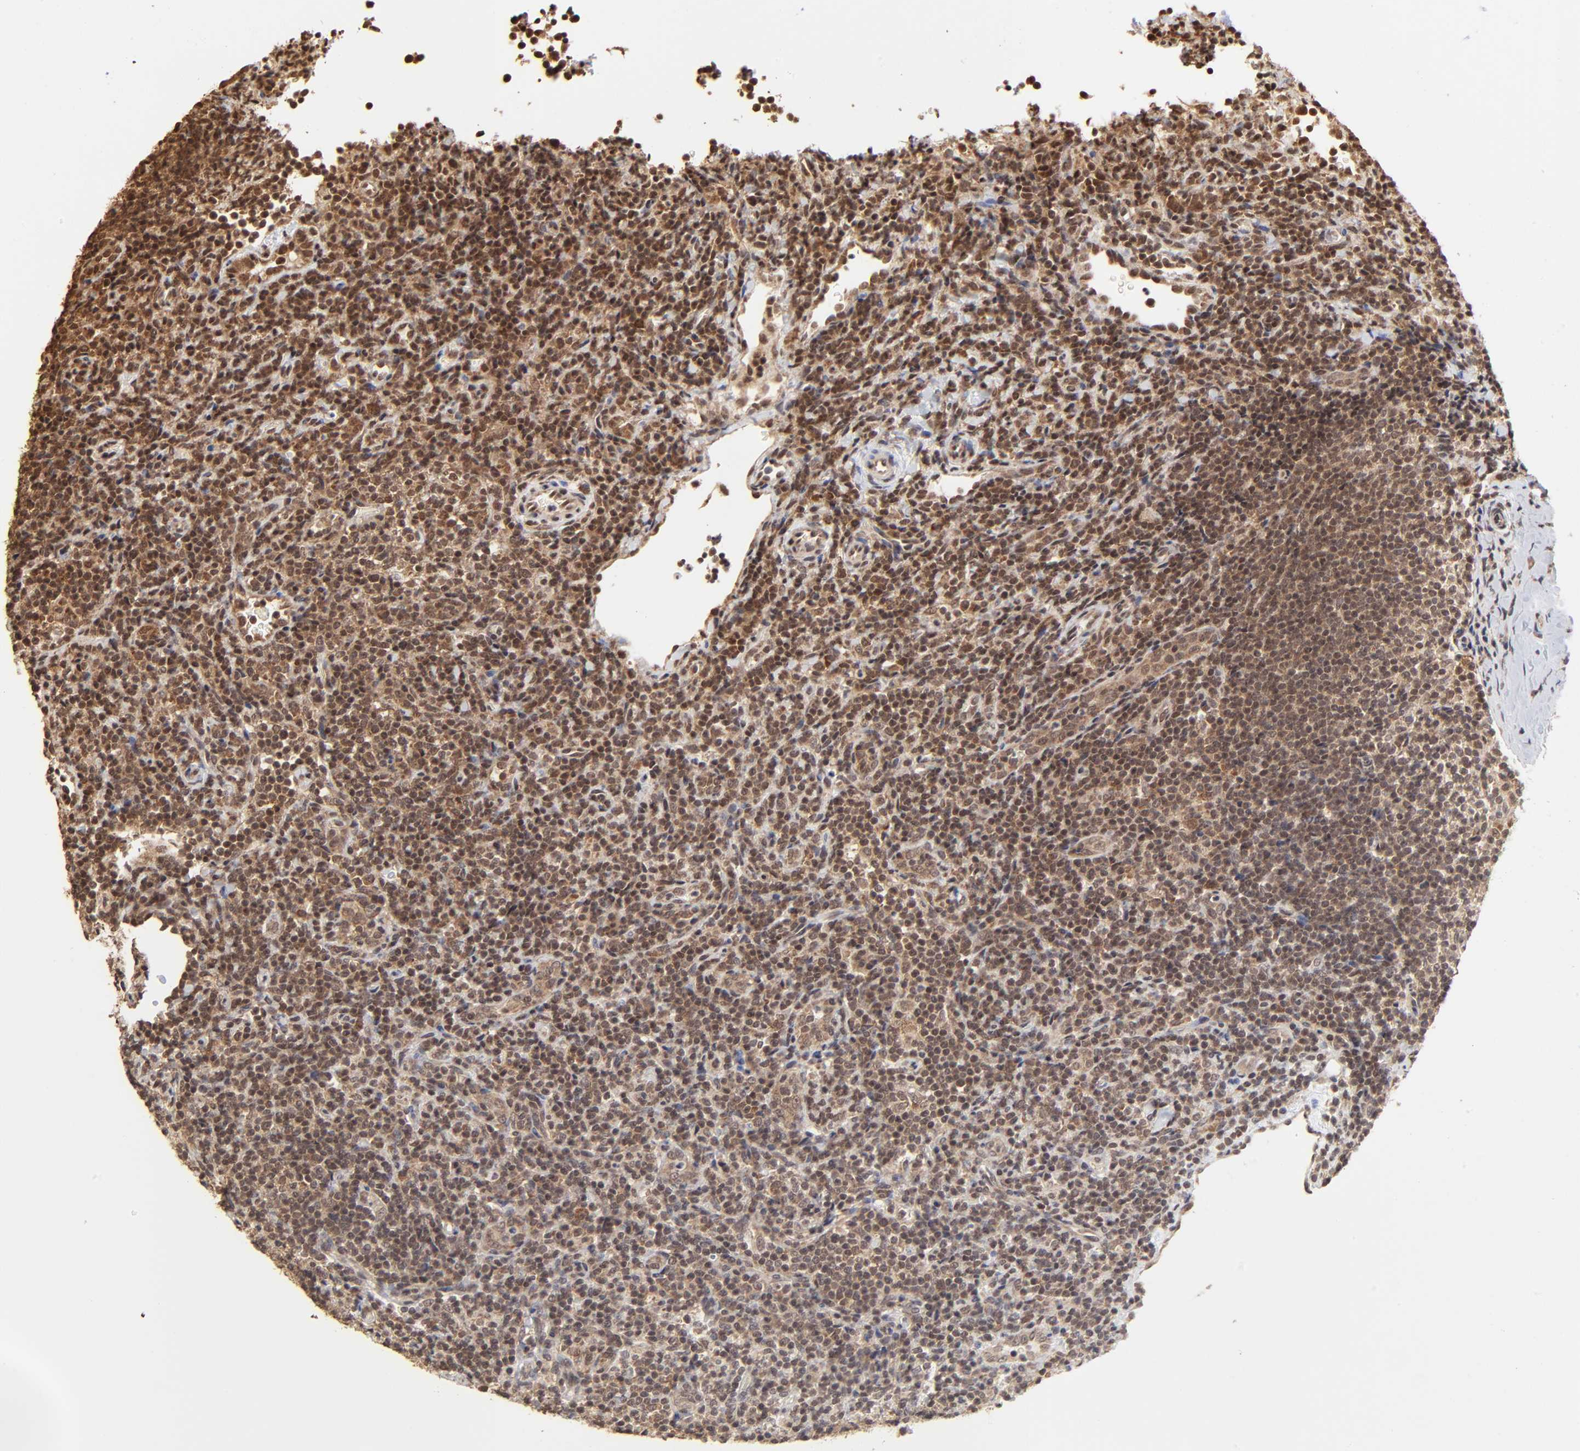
{"staining": {"intensity": "moderate", "quantity": ">75%", "location": "nuclear"}, "tissue": "lymphoma", "cell_type": "Tumor cells", "image_type": "cancer", "snomed": [{"axis": "morphology", "description": "Malignant lymphoma, non-Hodgkin's type, Low grade"}, {"axis": "topography", "description": "Lymph node"}], "caption": "Brown immunohistochemical staining in lymphoma demonstrates moderate nuclear staining in about >75% of tumor cells. (DAB IHC, brown staining for protein, blue staining for nuclei).", "gene": "BRPF1", "patient": {"sex": "female", "age": 76}}